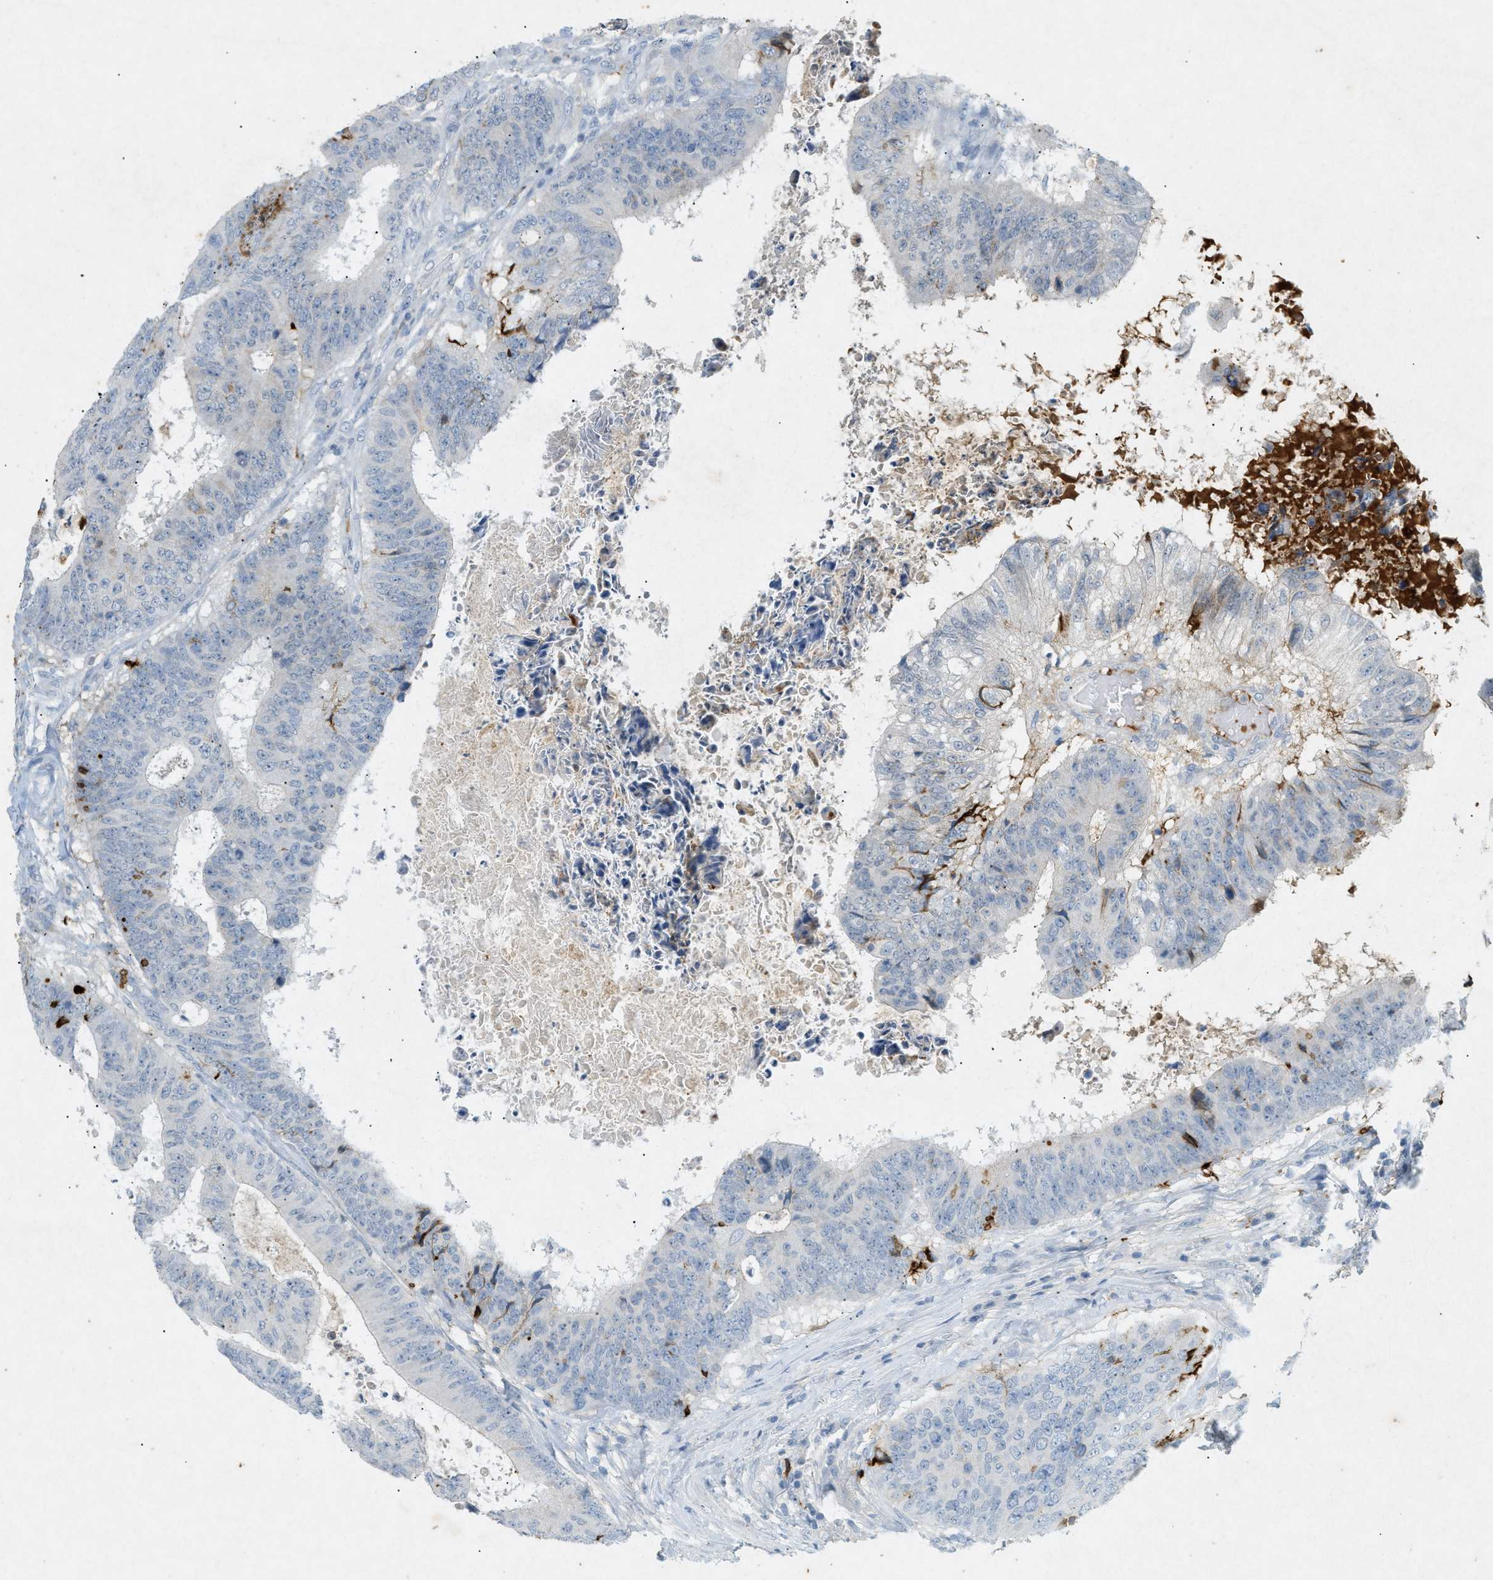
{"staining": {"intensity": "moderate", "quantity": "25%-75%", "location": "cytoplasmic/membranous"}, "tissue": "colorectal cancer", "cell_type": "Tumor cells", "image_type": "cancer", "snomed": [{"axis": "morphology", "description": "Adenocarcinoma, NOS"}, {"axis": "topography", "description": "Rectum"}], "caption": "IHC image of colorectal cancer (adenocarcinoma) stained for a protein (brown), which demonstrates medium levels of moderate cytoplasmic/membranous positivity in approximately 25%-75% of tumor cells.", "gene": "F2", "patient": {"sex": "male", "age": 72}}